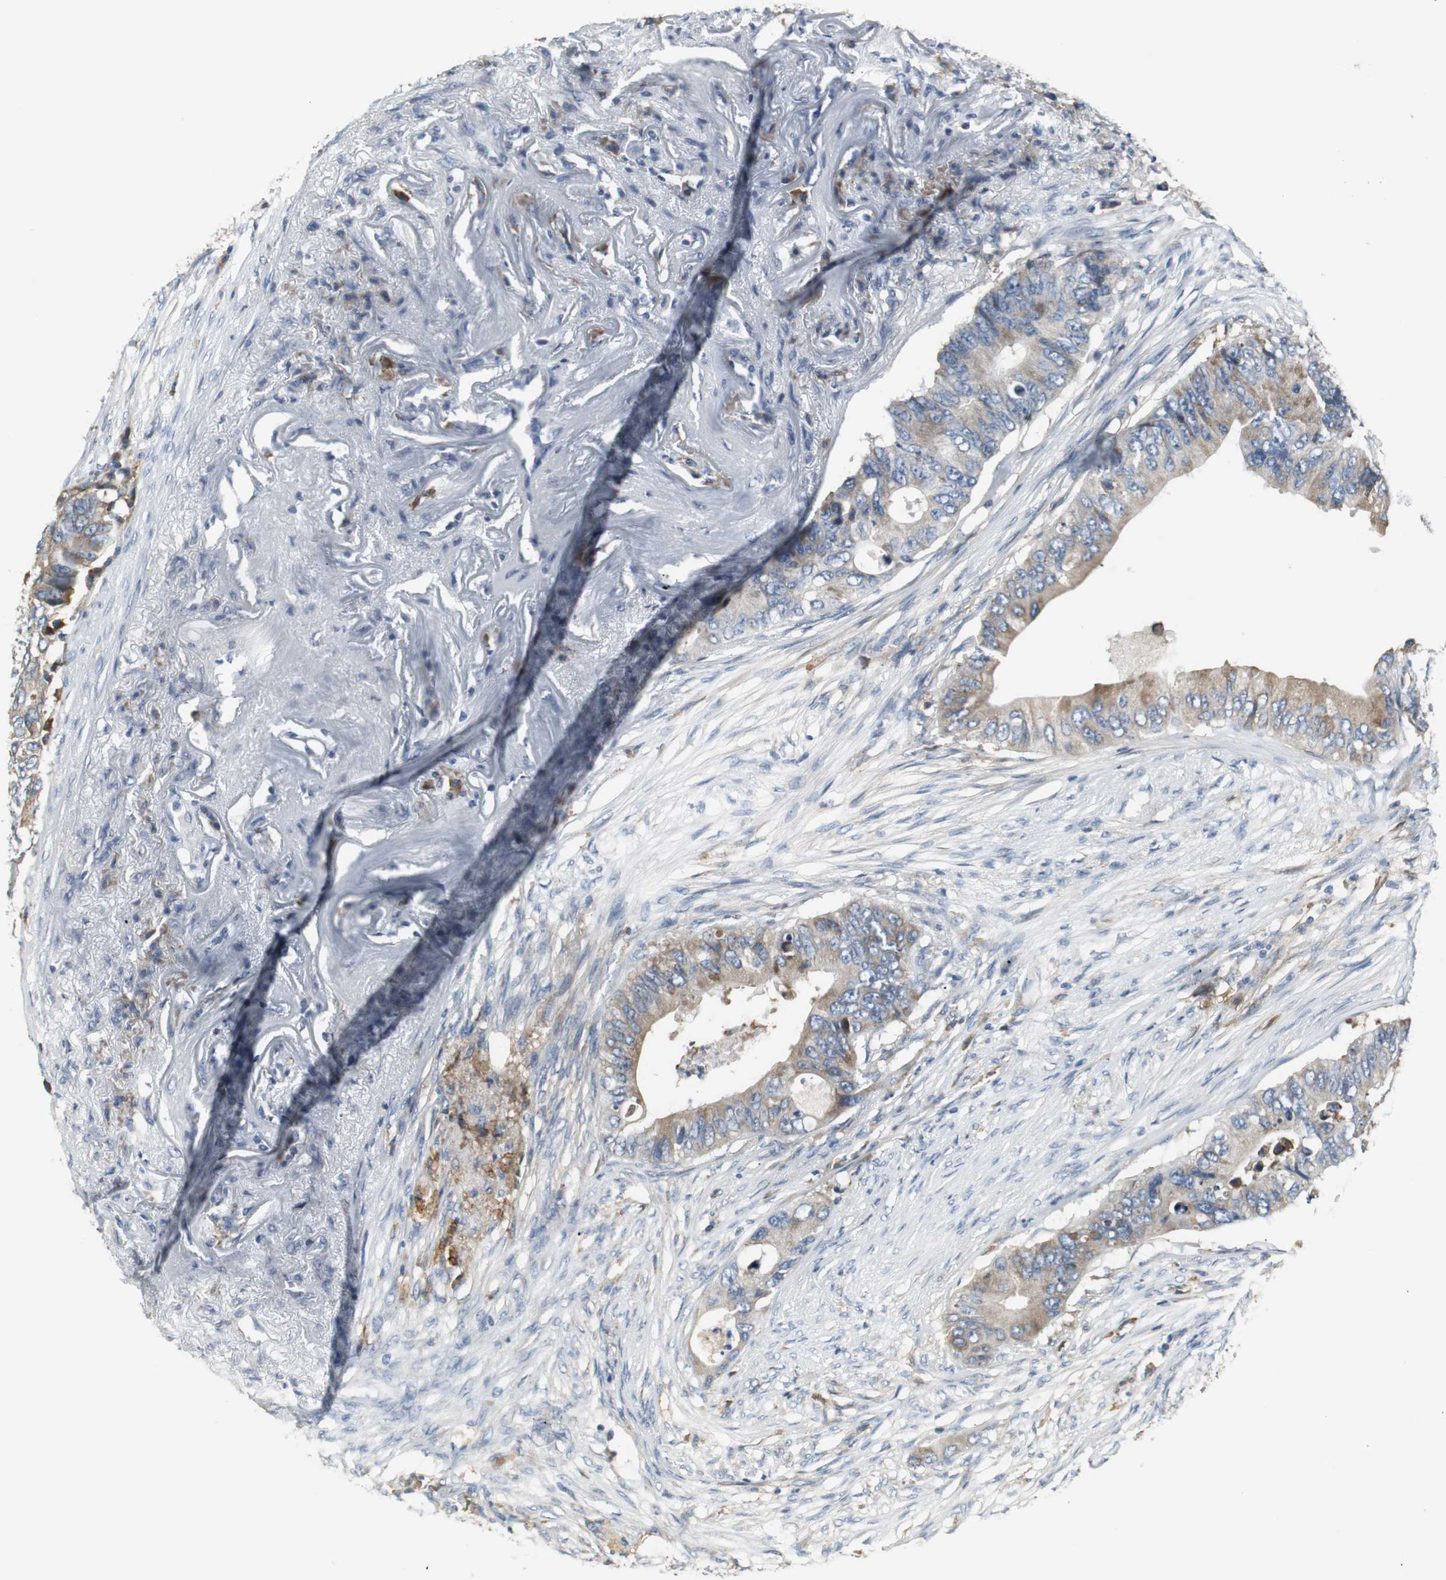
{"staining": {"intensity": "moderate", "quantity": "25%-75%", "location": "cytoplasmic/membranous"}, "tissue": "colorectal cancer", "cell_type": "Tumor cells", "image_type": "cancer", "snomed": [{"axis": "morphology", "description": "Adenocarcinoma, NOS"}, {"axis": "topography", "description": "Colon"}], "caption": "Protein staining of colorectal cancer tissue shows moderate cytoplasmic/membranous staining in about 25%-75% of tumor cells.", "gene": "SLC2A5", "patient": {"sex": "male", "age": 71}}